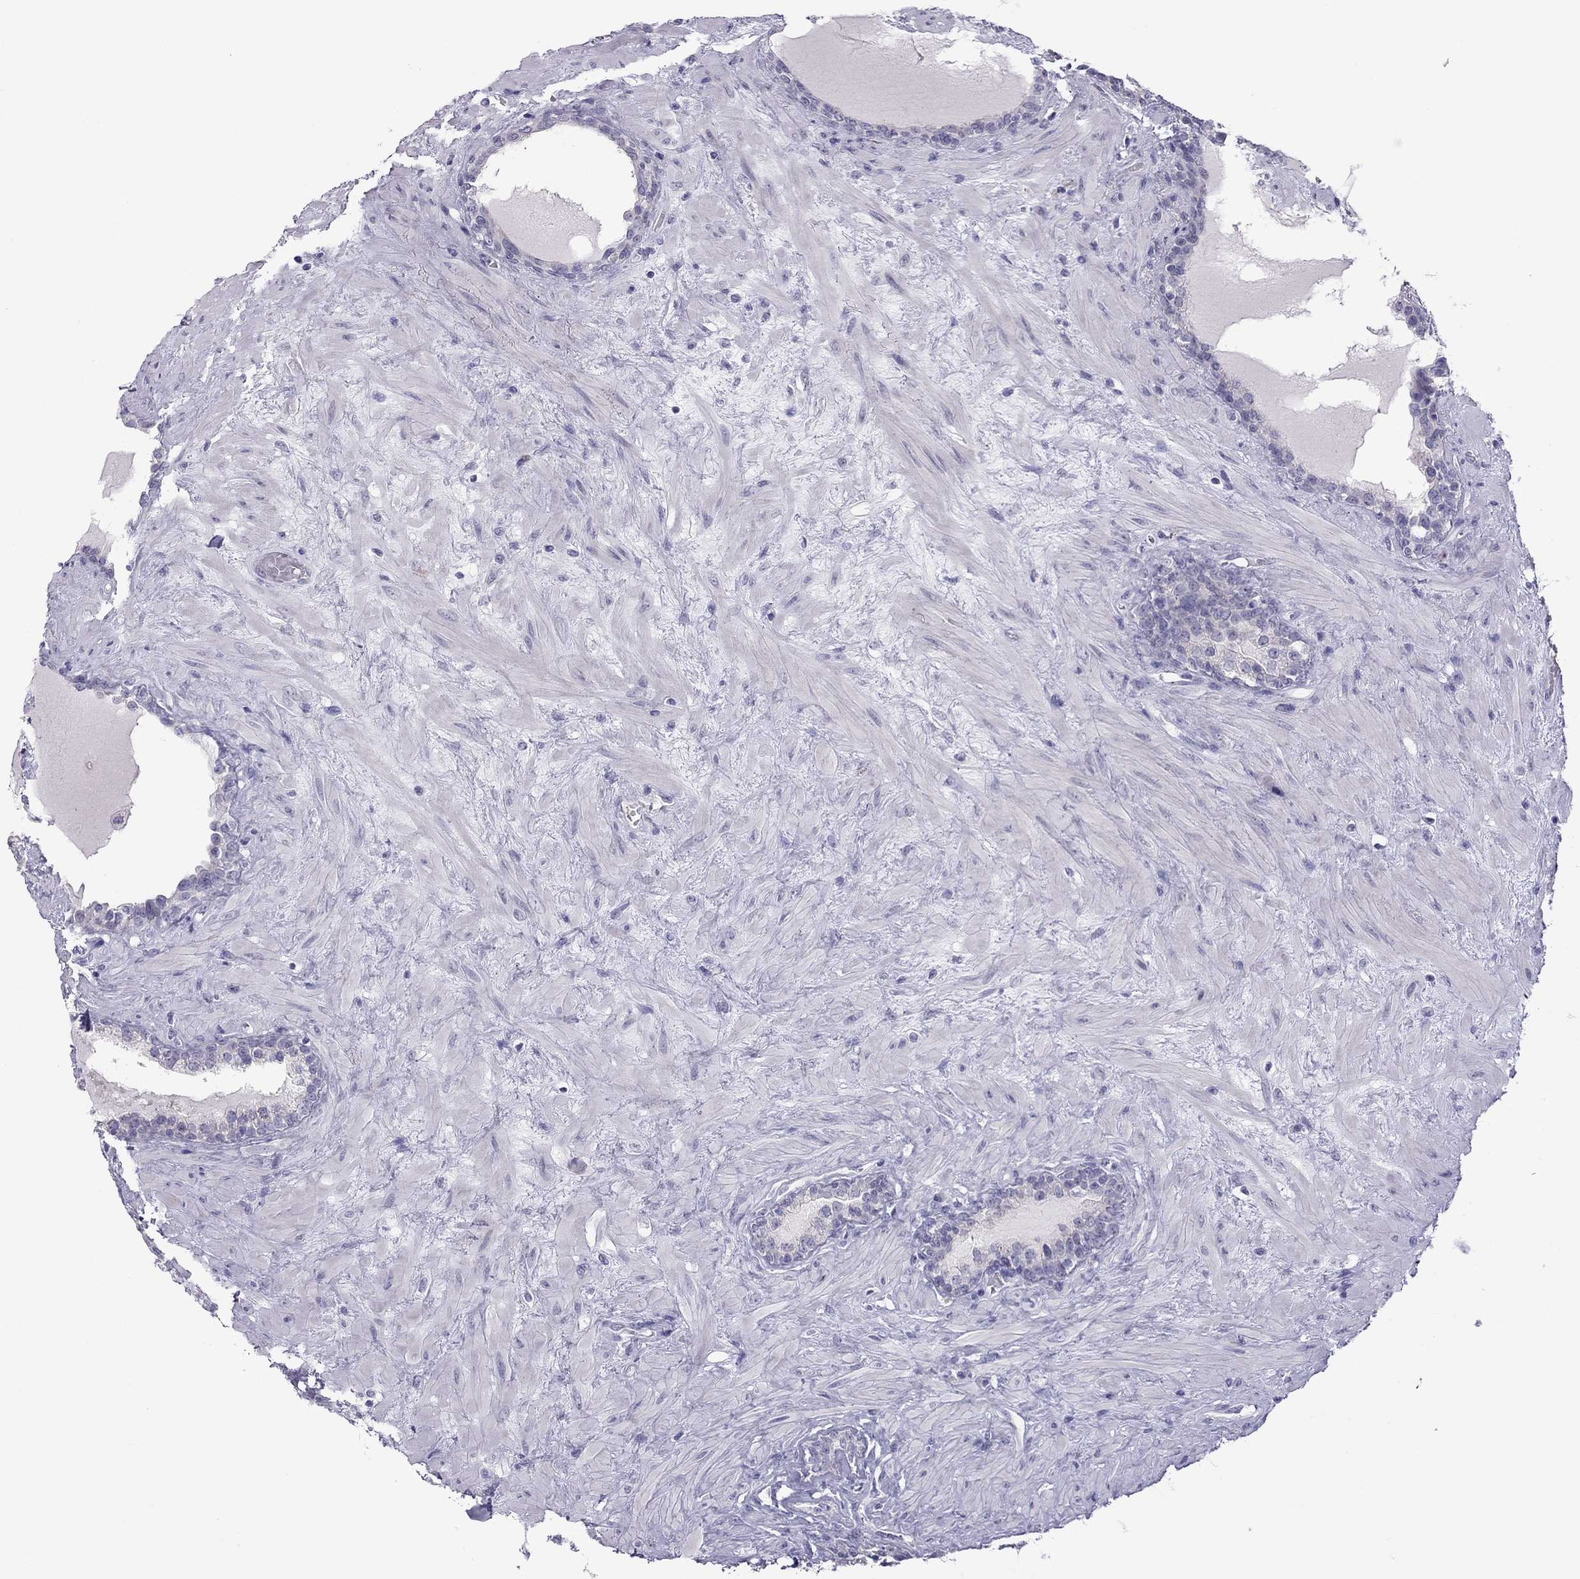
{"staining": {"intensity": "negative", "quantity": "none", "location": "none"}, "tissue": "prostate", "cell_type": "Glandular cells", "image_type": "normal", "snomed": [{"axis": "morphology", "description": "Normal tissue, NOS"}, {"axis": "topography", "description": "Prostate"}], "caption": "IHC histopathology image of normal prostate: prostate stained with DAB displays no significant protein expression in glandular cells.", "gene": "TEX14", "patient": {"sex": "male", "age": 63}}